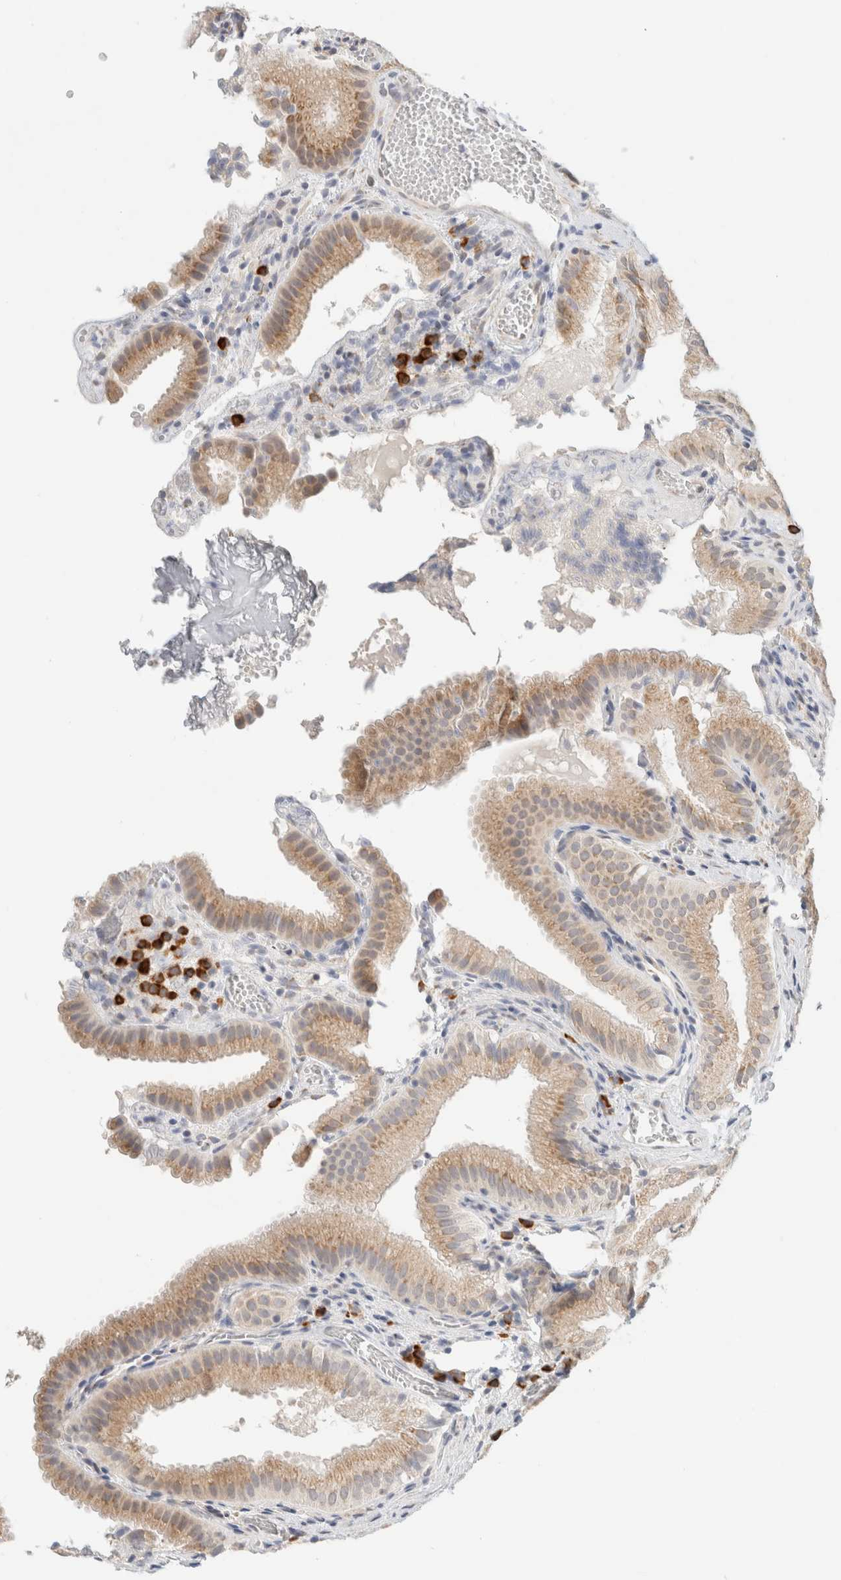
{"staining": {"intensity": "moderate", "quantity": ">75%", "location": "cytoplasmic/membranous"}, "tissue": "gallbladder", "cell_type": "Glandular cells", "image_type": "normal", "snomed": [{"axis": "morphology", "description": "Normal tissue, NOS"}, {"axis": "topography", "description": "Gallbladder"}], "caption": "Immunohistochemical staining of normal human gallbladder exhibits medium levels of moderate cytoplasmic/membranous staining in approximately >75% of glandular cells.", "gene": "HDLBP", "patient": {"sex": "female", "age": 30}}